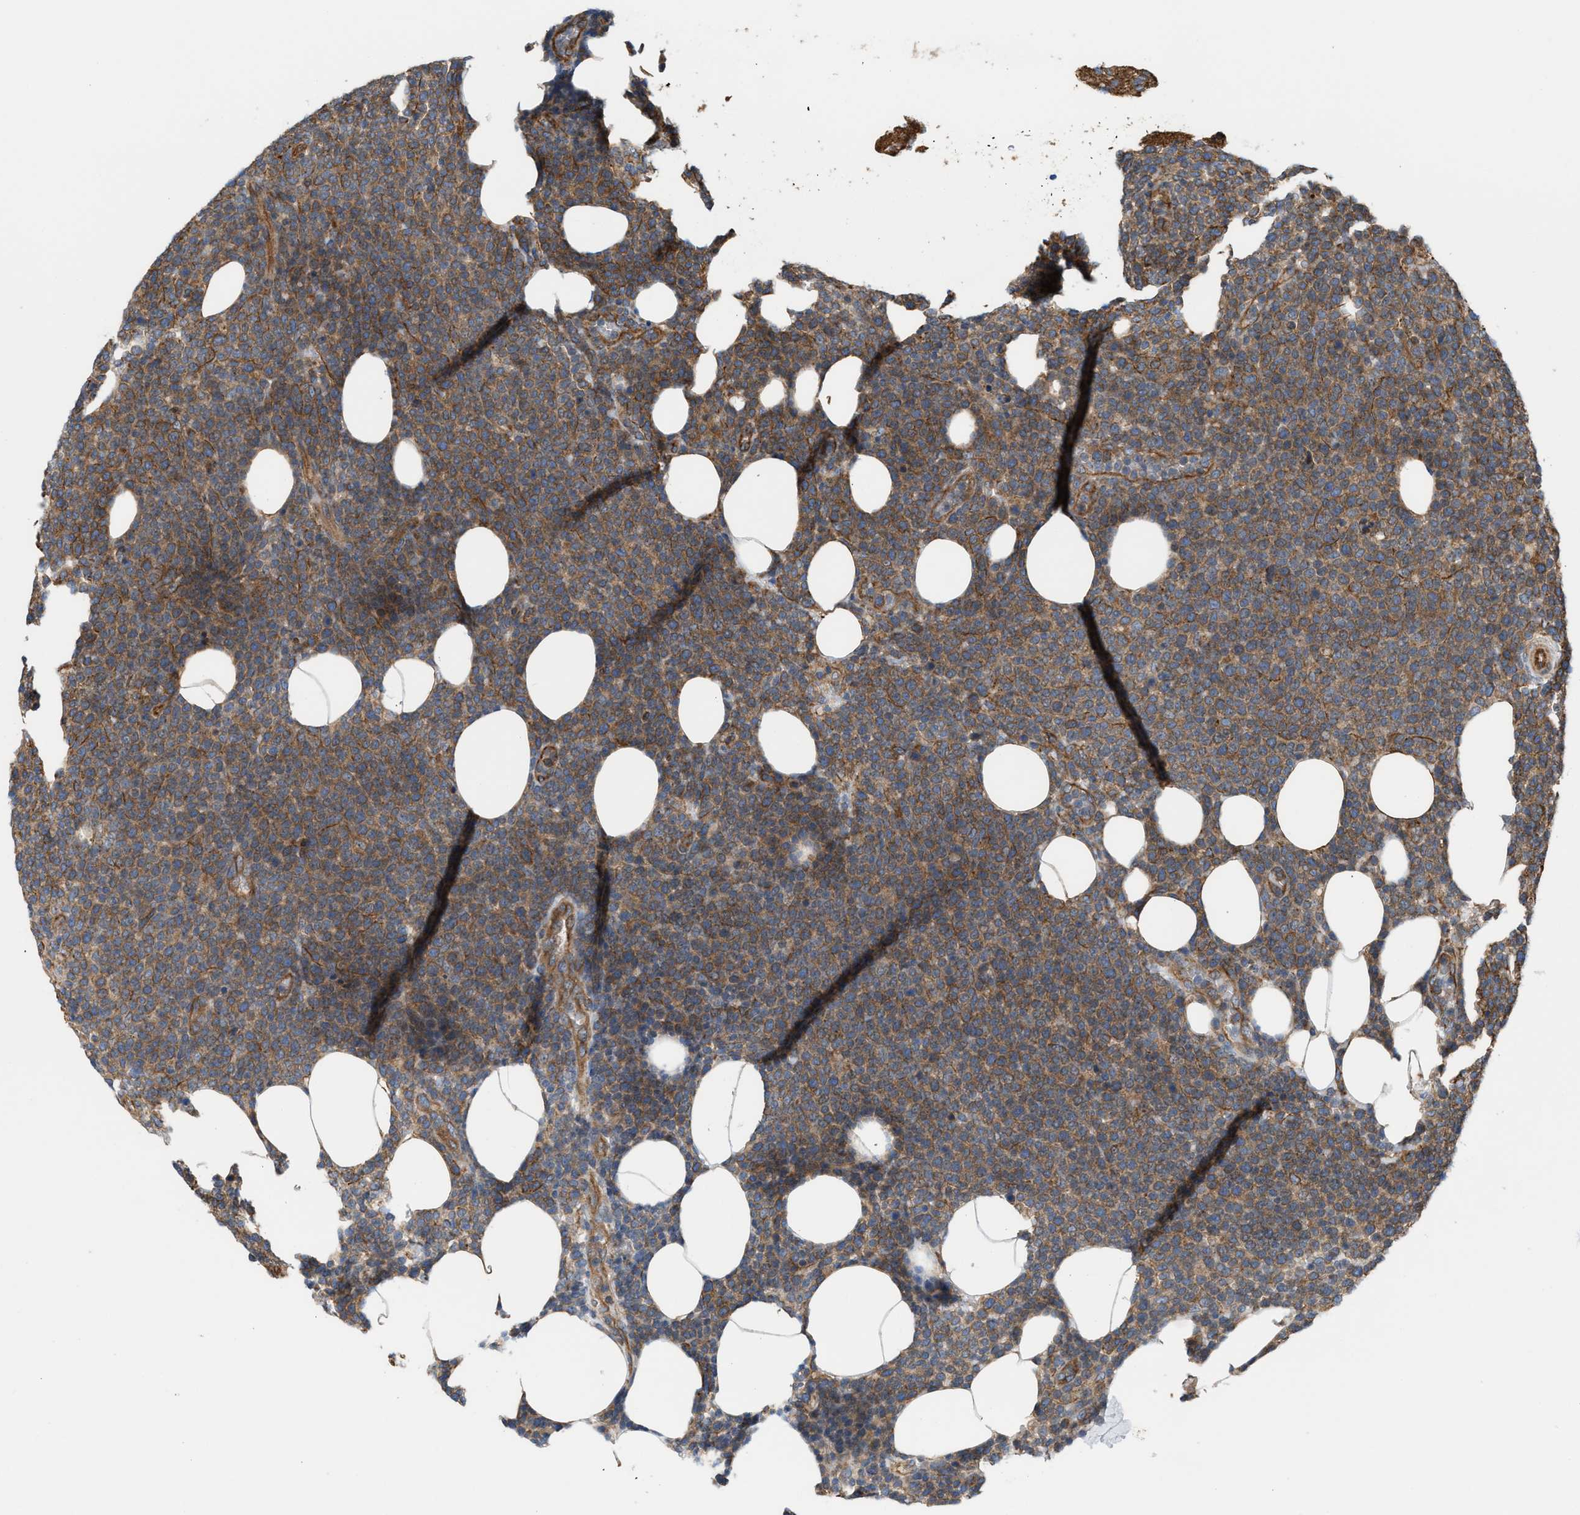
{"staining": {"intensity": "weak", "quantity": ">75%", "location": "cytoplasmic/membranous"}, "tissue": "lymphoma", "cell_type": "Tumor cells", "image_type": "cancer", "snomed": [{"axis": "morphology", "description": "Malignant lymphoma, non-Hodgkin's type, High grade"}, {"axis": "topography", "description": "Lymph node"}], "caption": "The immunohistochemical stain highlights weak cytoplasmic/membranous expression in tumor cells of lymphoma tissue. The staining was performed using DAB to visualize the protein expression in brown, while the nuclei were stained in blue with hematoxylin (Magnification: 20x).", "gene": "EPS15L1", "patient": {"sex": "male", "age": 61}}